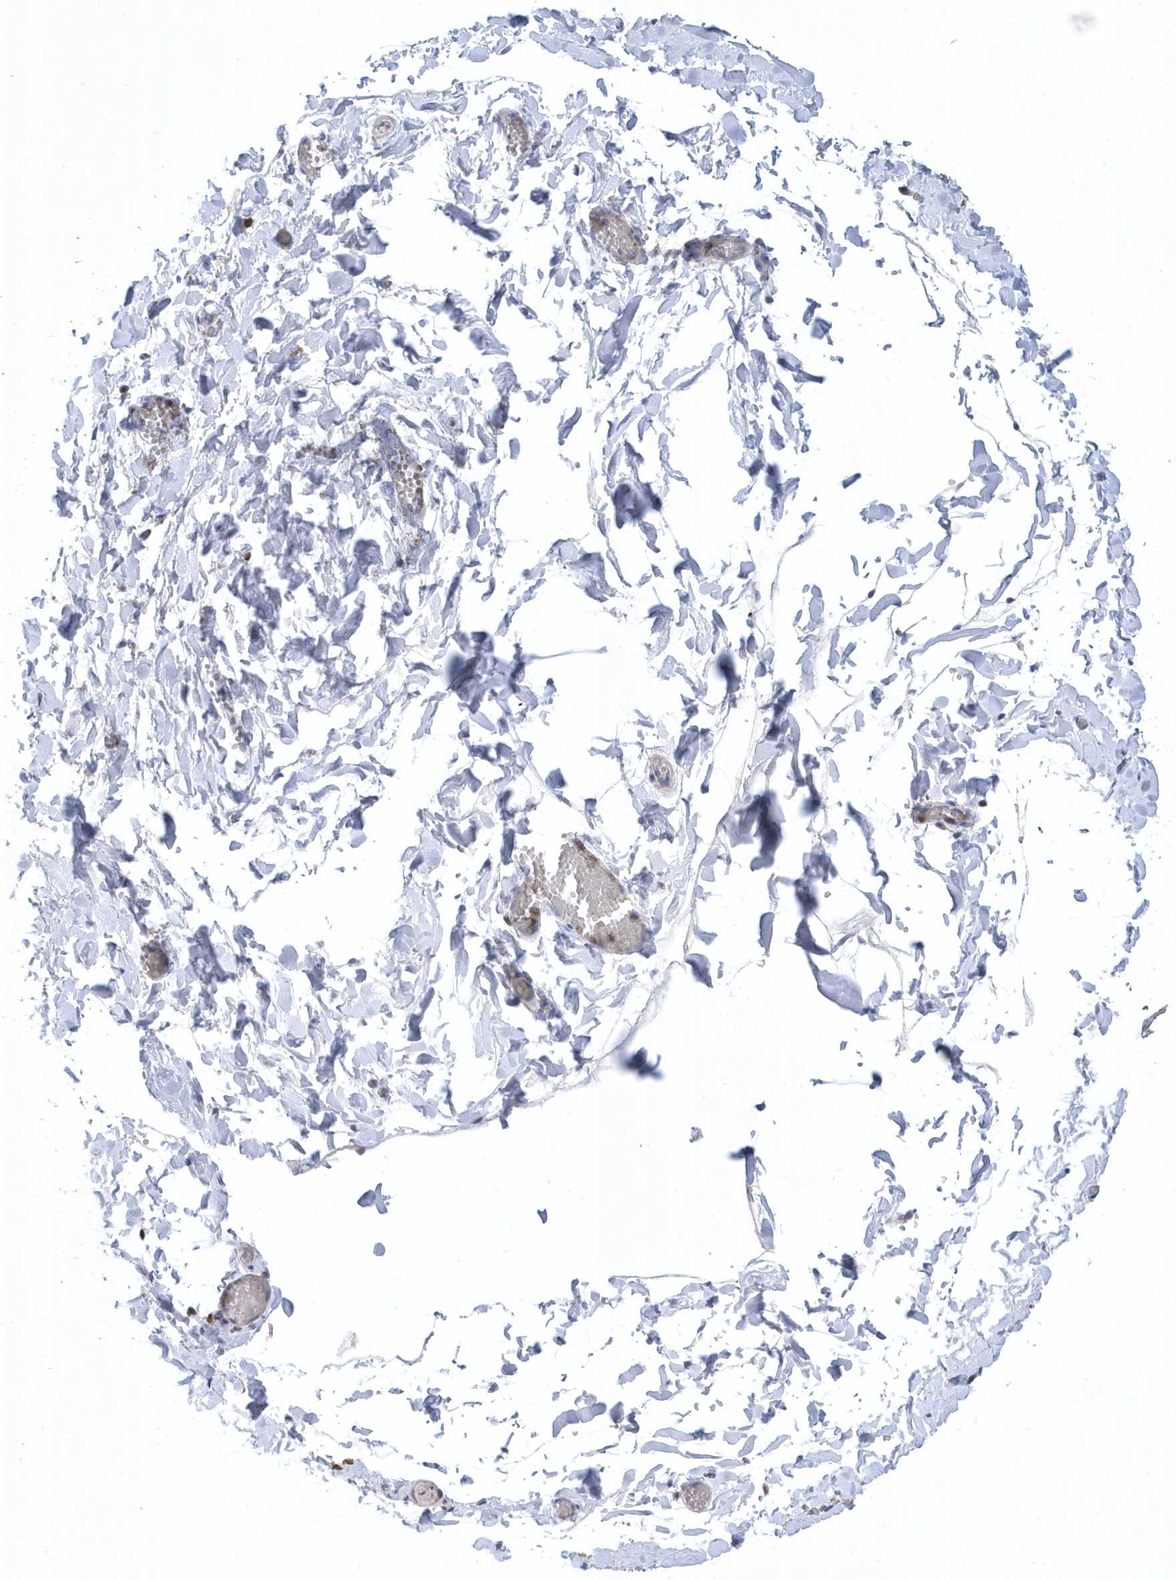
{"staining": {"intensity": "negative", "quantity": "none", "location": "none"}, "tissue": "adipose tissue", "cell_type": "Adipocytes", "image_type": "normal", "snomed": [{"axis": "morphology", "description": "Normal tissue, NOS"}, {"axis": "topography", "description": "Gallbladder"}, {"axis": "topography", "description": "Peripheral nerve tissue"}], "caption": "Photomicrograph shows no protein positivity in adipocytes of unremarkable adipose tissue.", "gene": "VAMP7", "patient": {"sex": "male", "age": 38}}